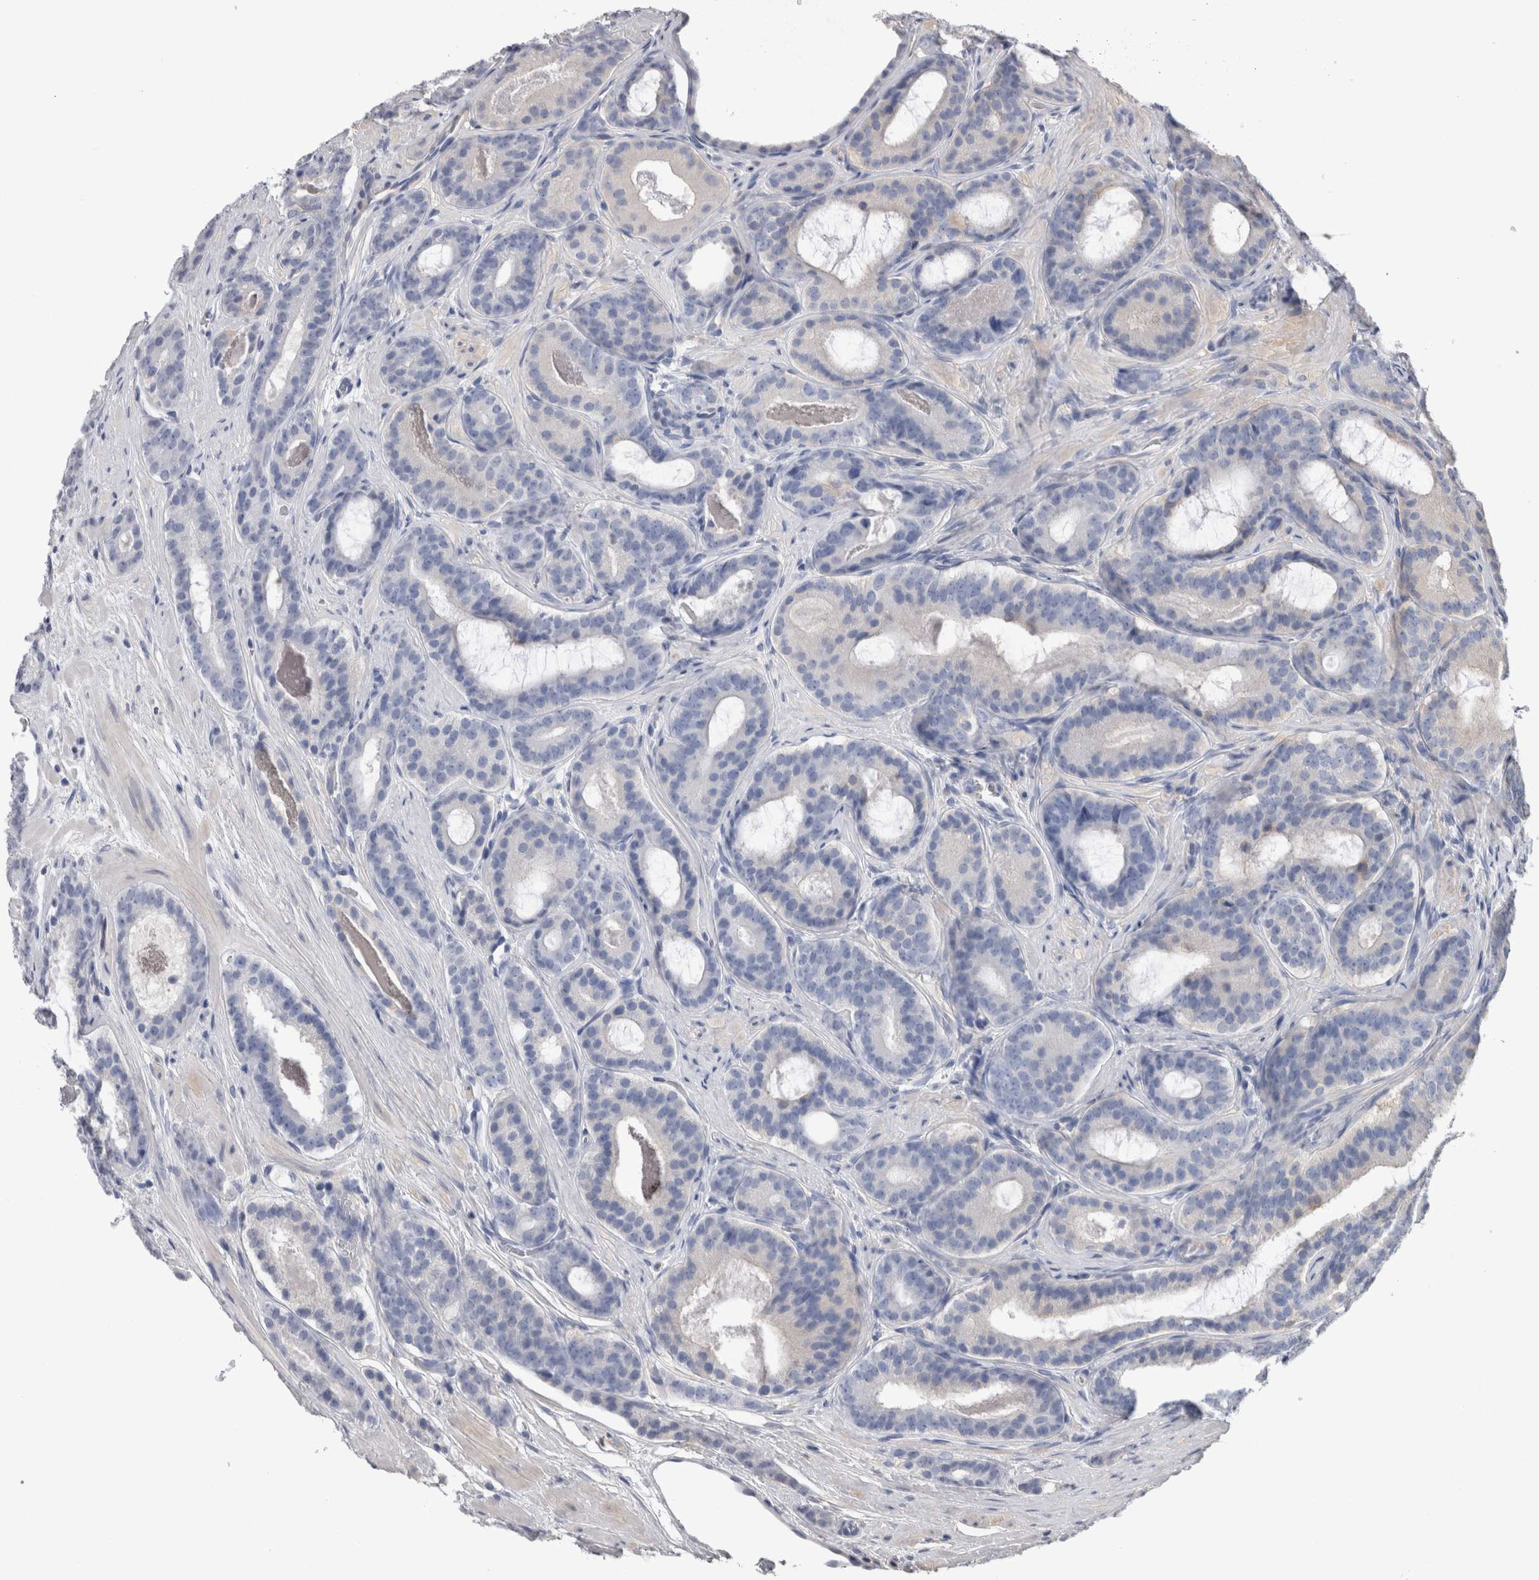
{"staining": {"intensity": "negative", "quantity": "none", "location": "none"}, "tissue": "prostate cancer", "cell_type": "Tumor cells", "image_type": "cancer", "snomed": [{"axis": "morphology", "description": "Adenocarcinoma, High grade"}, {"axis": "topography", "description": "Prostate"}], "caption": "An image of human prostate cancer (high-grade adenocarcinoma) is negative for staining in tumor cells.", "gene": "SCRN1", "patient": {"sex": "male", "age": 60}}